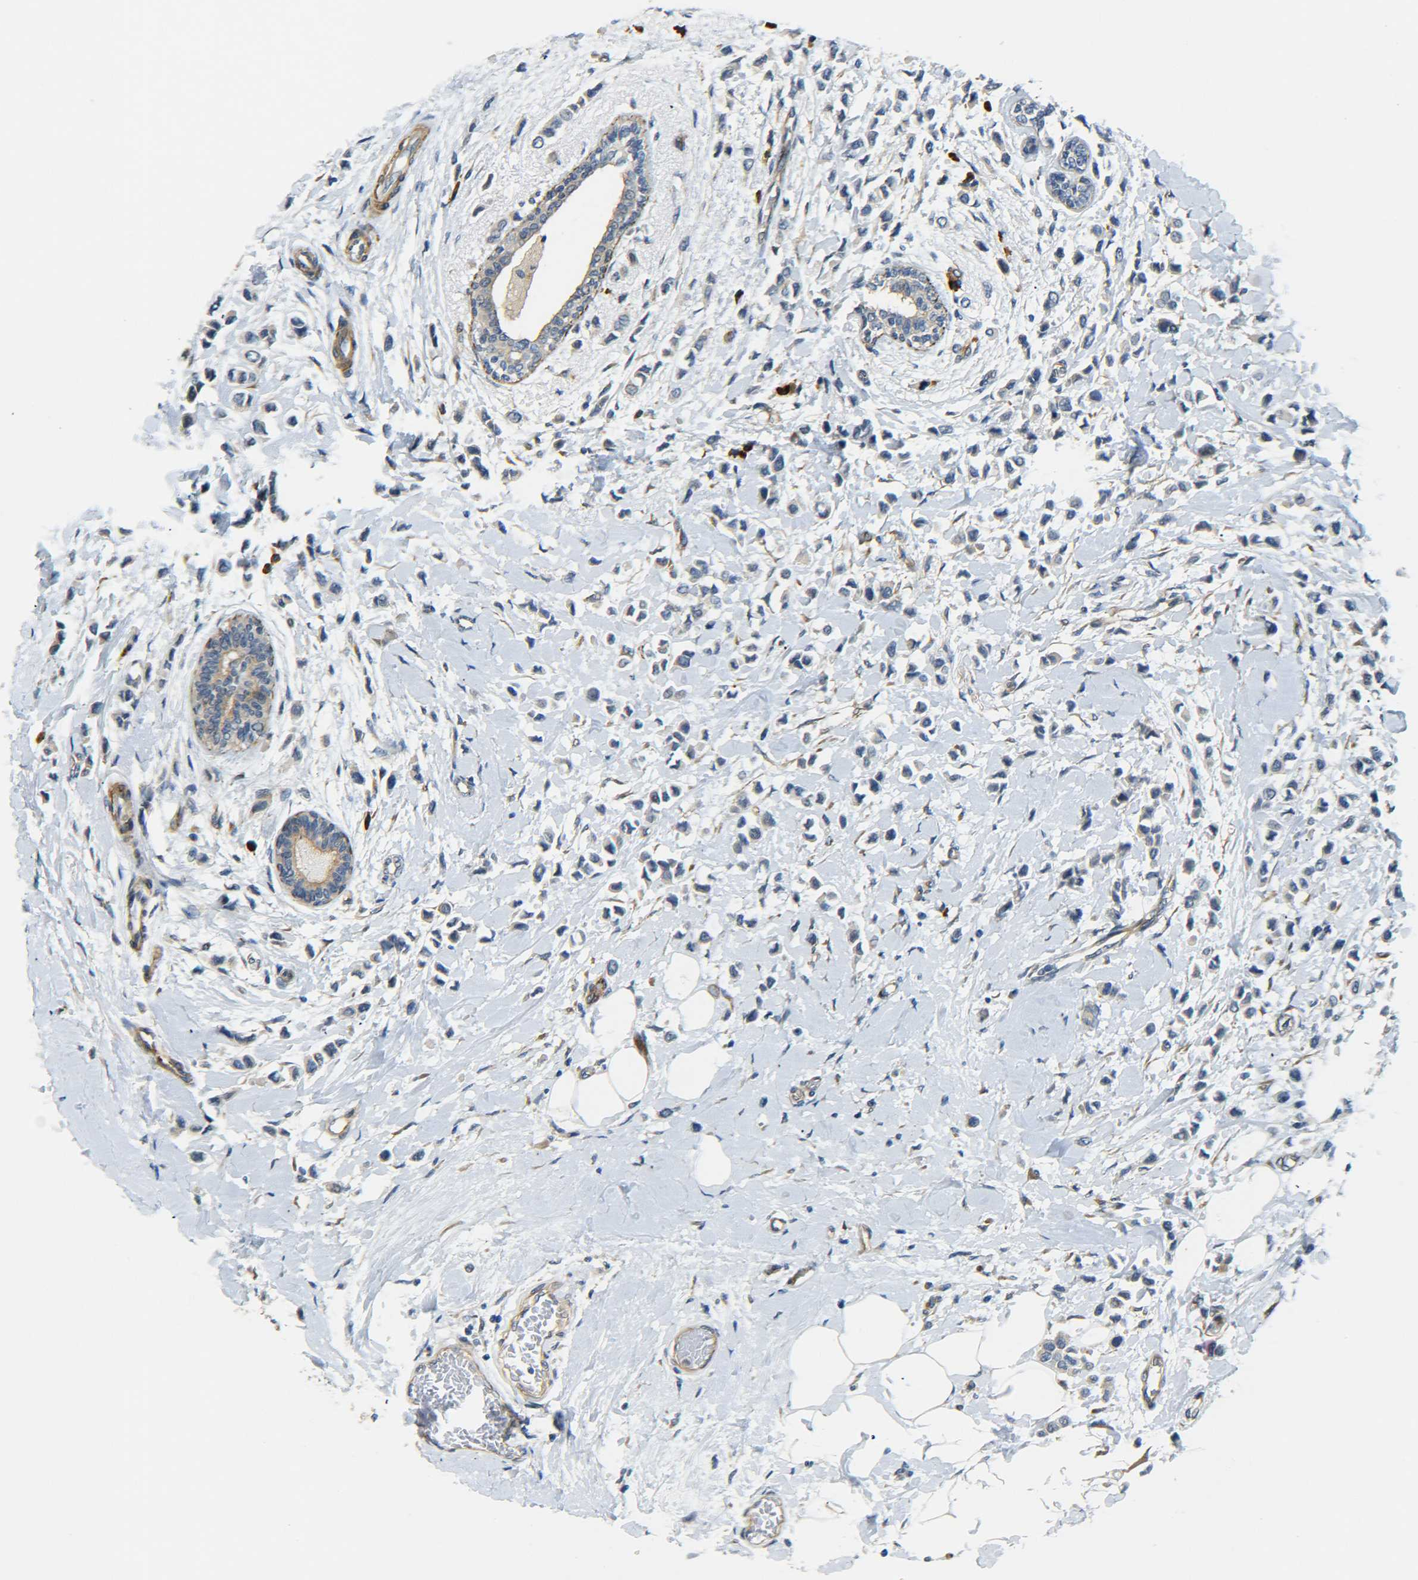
{"staining": {"intensity": "negative", "quantity": "none", "location": "none"}, "tissue": "breast cancer", "cell_type": "Tumor cells", "image_type": "cancer", "snomed": [{"axis": "morphology", "description": "Lobular carcinoma"}, {"axis": "topography", "description": "Breast"}], "caption": "This image is of breast cancer stained with immunohistochemistry (IHC) to label a protein in brown with the nuclei are counter-stained blue. There is no staining in tumor cells.", "gene": "MEIS1", "patient": {"sex": "female", "age": 51}}